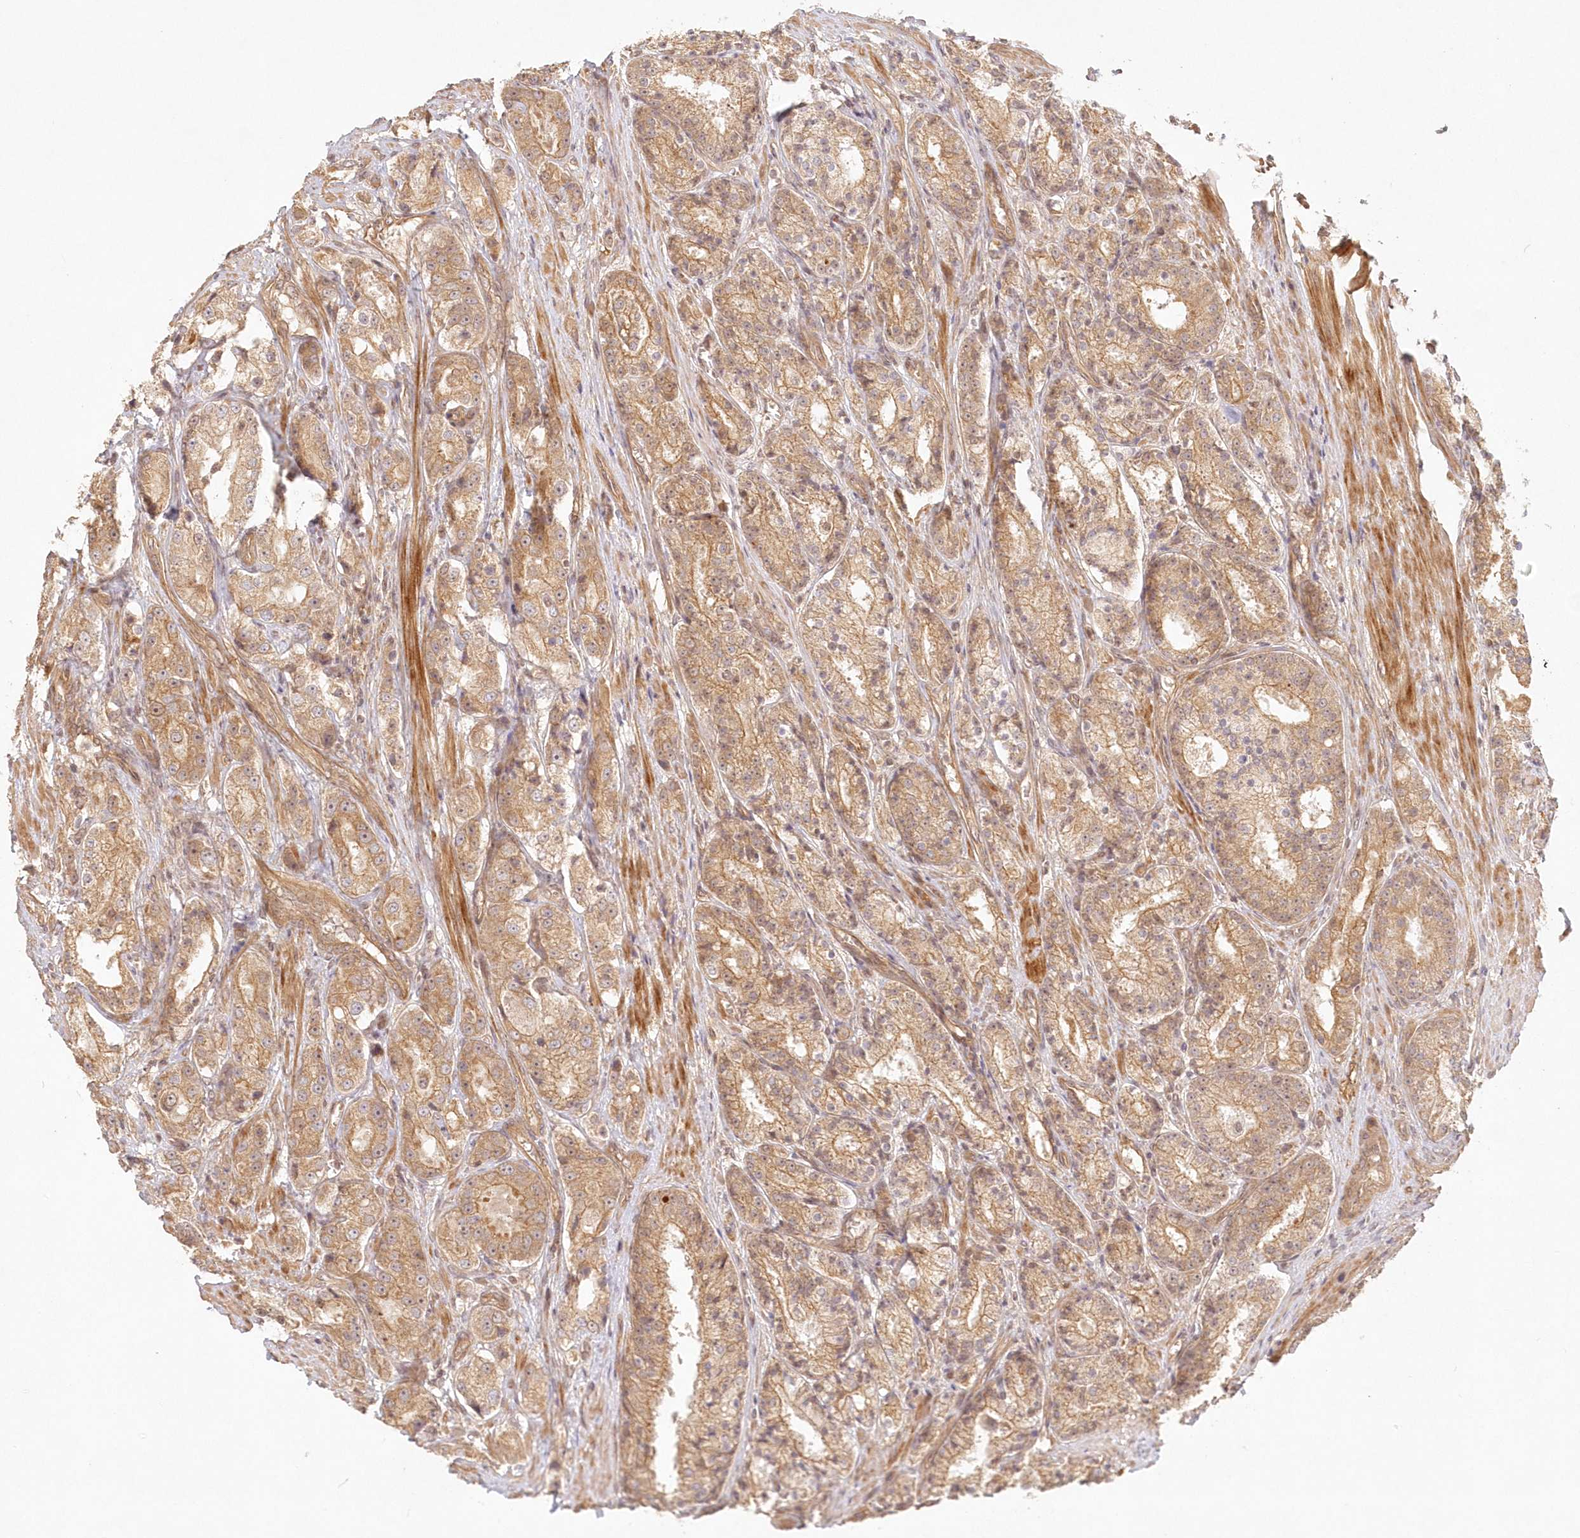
{"staining": {"intensity": "moderate", "quantity": ">75%", "location": "cytoplasmic/membranous"}, "tissue": "prostate cancer", "cell_type": "Tumor cells", "image_type": "cancer", "snomed": [{"axis": "morphology", "description": "Adenocarcinoma, High grade"}, {"axis": "topography", "description": "Prostate"}], "caption": "Immunohistochemistry micrograph of human prostate adenocarcinoma (high-grade) stained for a protein (brown), which reveals medium levels of moderate cytoplasmic/membranous staining in approximately >75% of tumor cells.", "gene": "KIAA0232", "patient": {"sex": "male", "age": 60}}